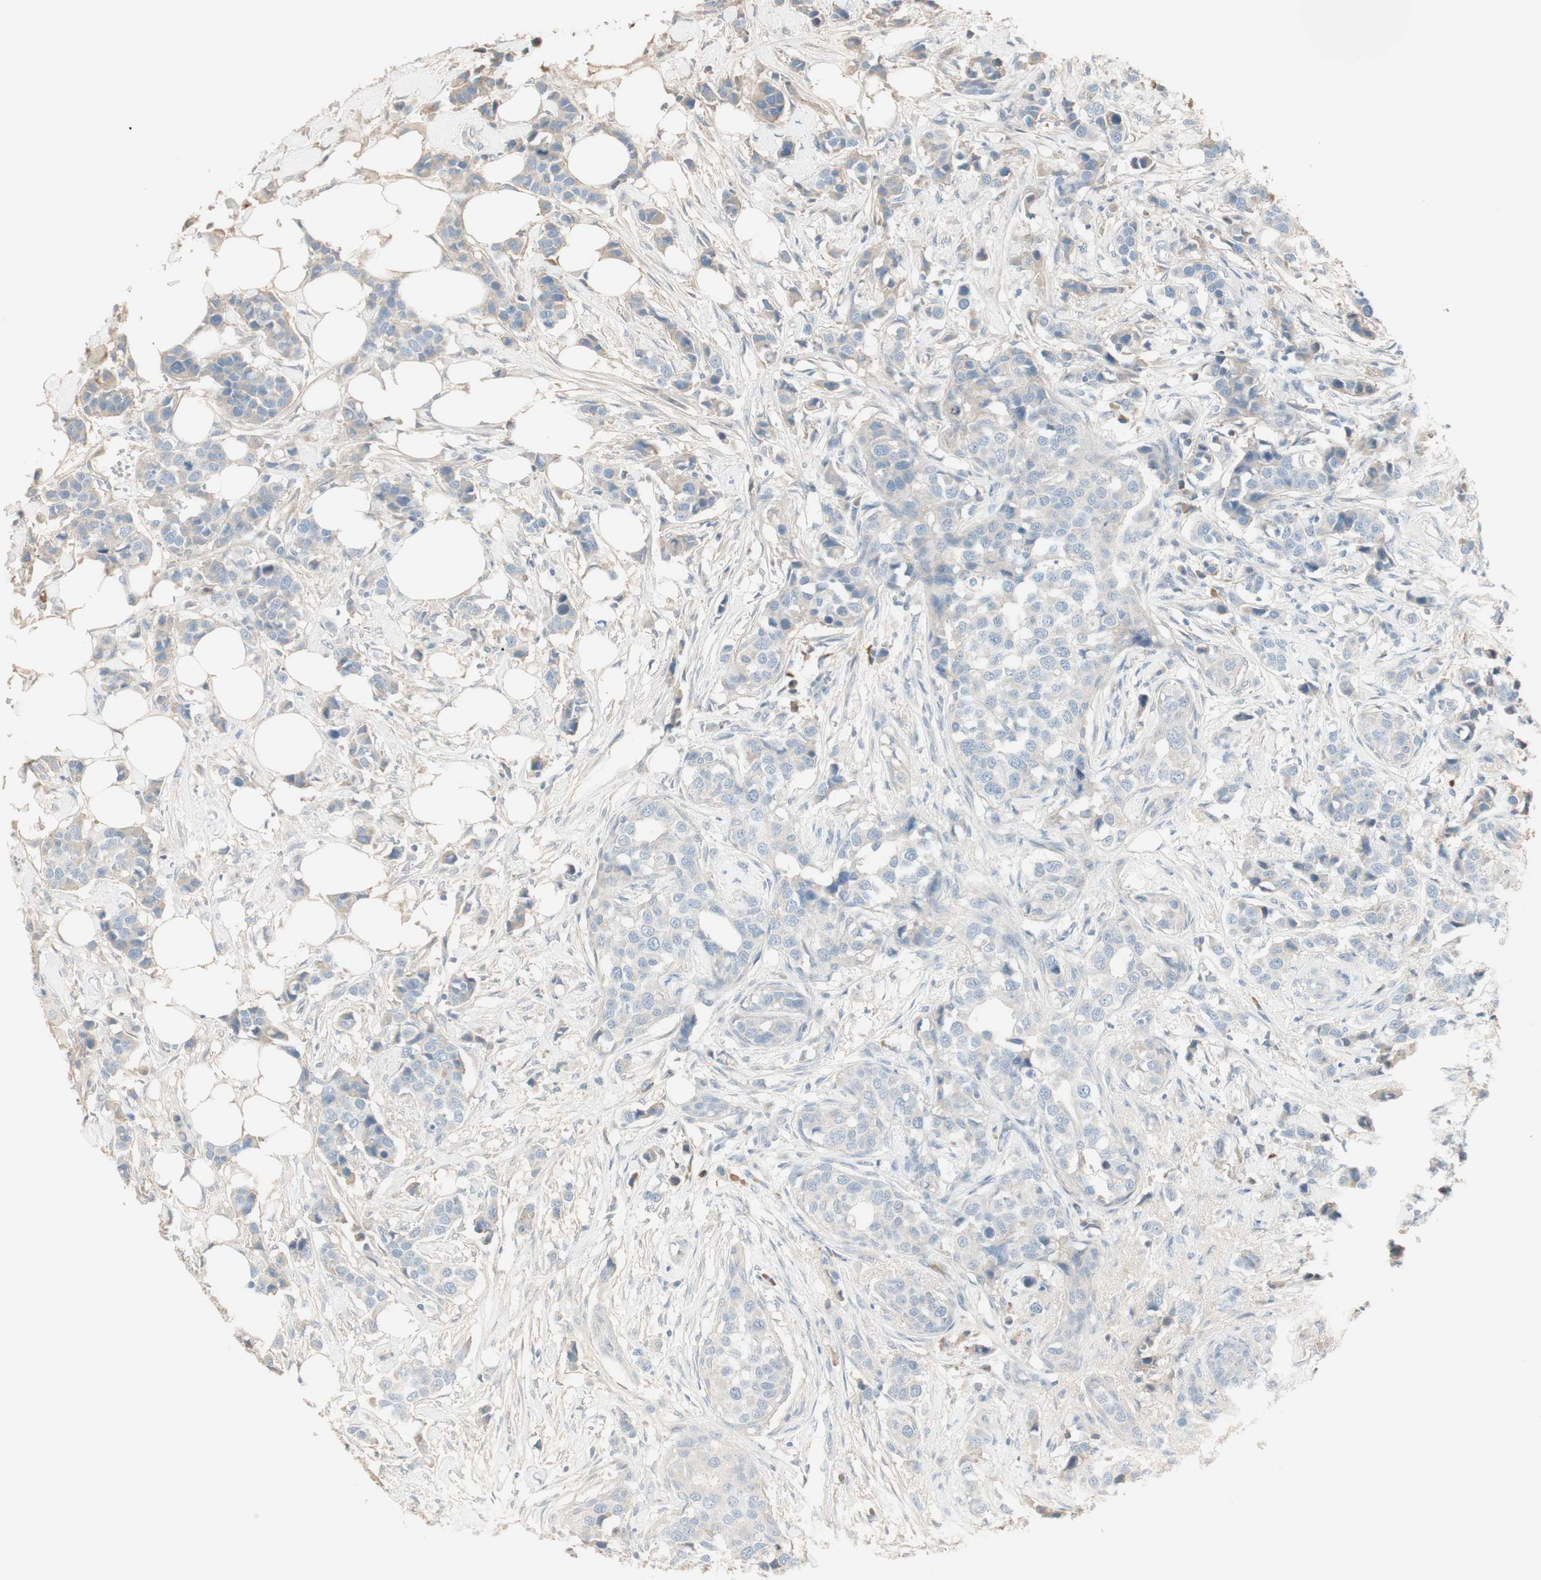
{"staining": {"intensity": "weak", "quantity": "<25%", "location": "cytoplasmic/membranous"}, "tissue": "breast cancer", "cell_type": "Tumor cells", "image_type": "cancer", "snomed": [{"axis": "morphology", "description": "Normal tissue, NOS"}, {"axis": "morphology", "description": "Duct carcinoma"}, {"axis": "topography", "description": "Breast"}], "caption": "Photomicrograph shows no significant protein expression in tumor cells of breast cancer. The staining is performed using DAB (3,3'-diaminobenzidine) brown chromogen with nuclei counter-stained in using hematoxylin.", "gene": "IFNG", "patient": {"sex": "female", "age": 50}}